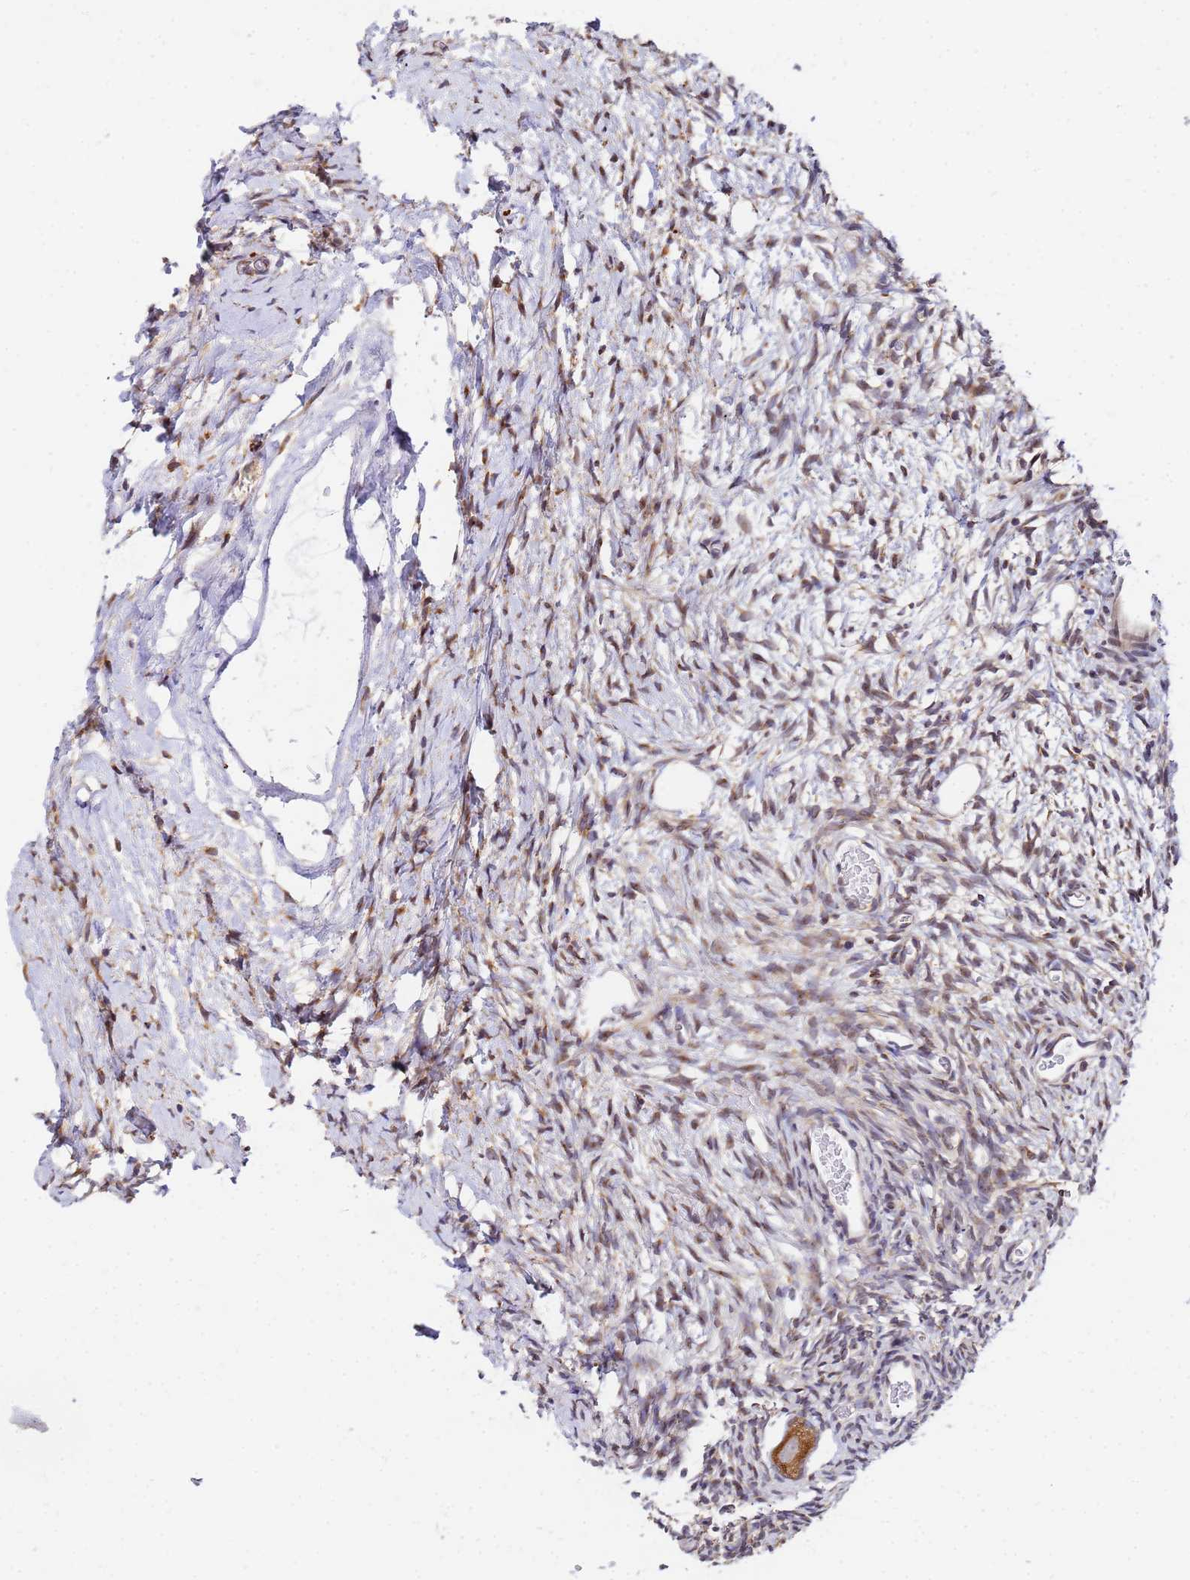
{"staining": {"intensity": "weak", "quantity": ">75%", "location": "cytoplasmic/membranous,nuclear"}, "tissue": "ovary", "cell_type": "Ovarian stroma cells", "image_type": "normal", "snomed": [{"axis": "morphology", "description": "Normal tissue, NOS"}, {"axis": "topography", "description": "Ovary"}], "caption": "DAB (3,3'-diaminobenzidine) immunohistochemical staining of benign ovary shows weak cytoplasmic/membranous,nuclear protein positivity in about >75% of ovarian stroma cells. Nuclei are stained in blue.", "gene": "UNC93B1", "patient": {"sex": "female", "age": 39}}